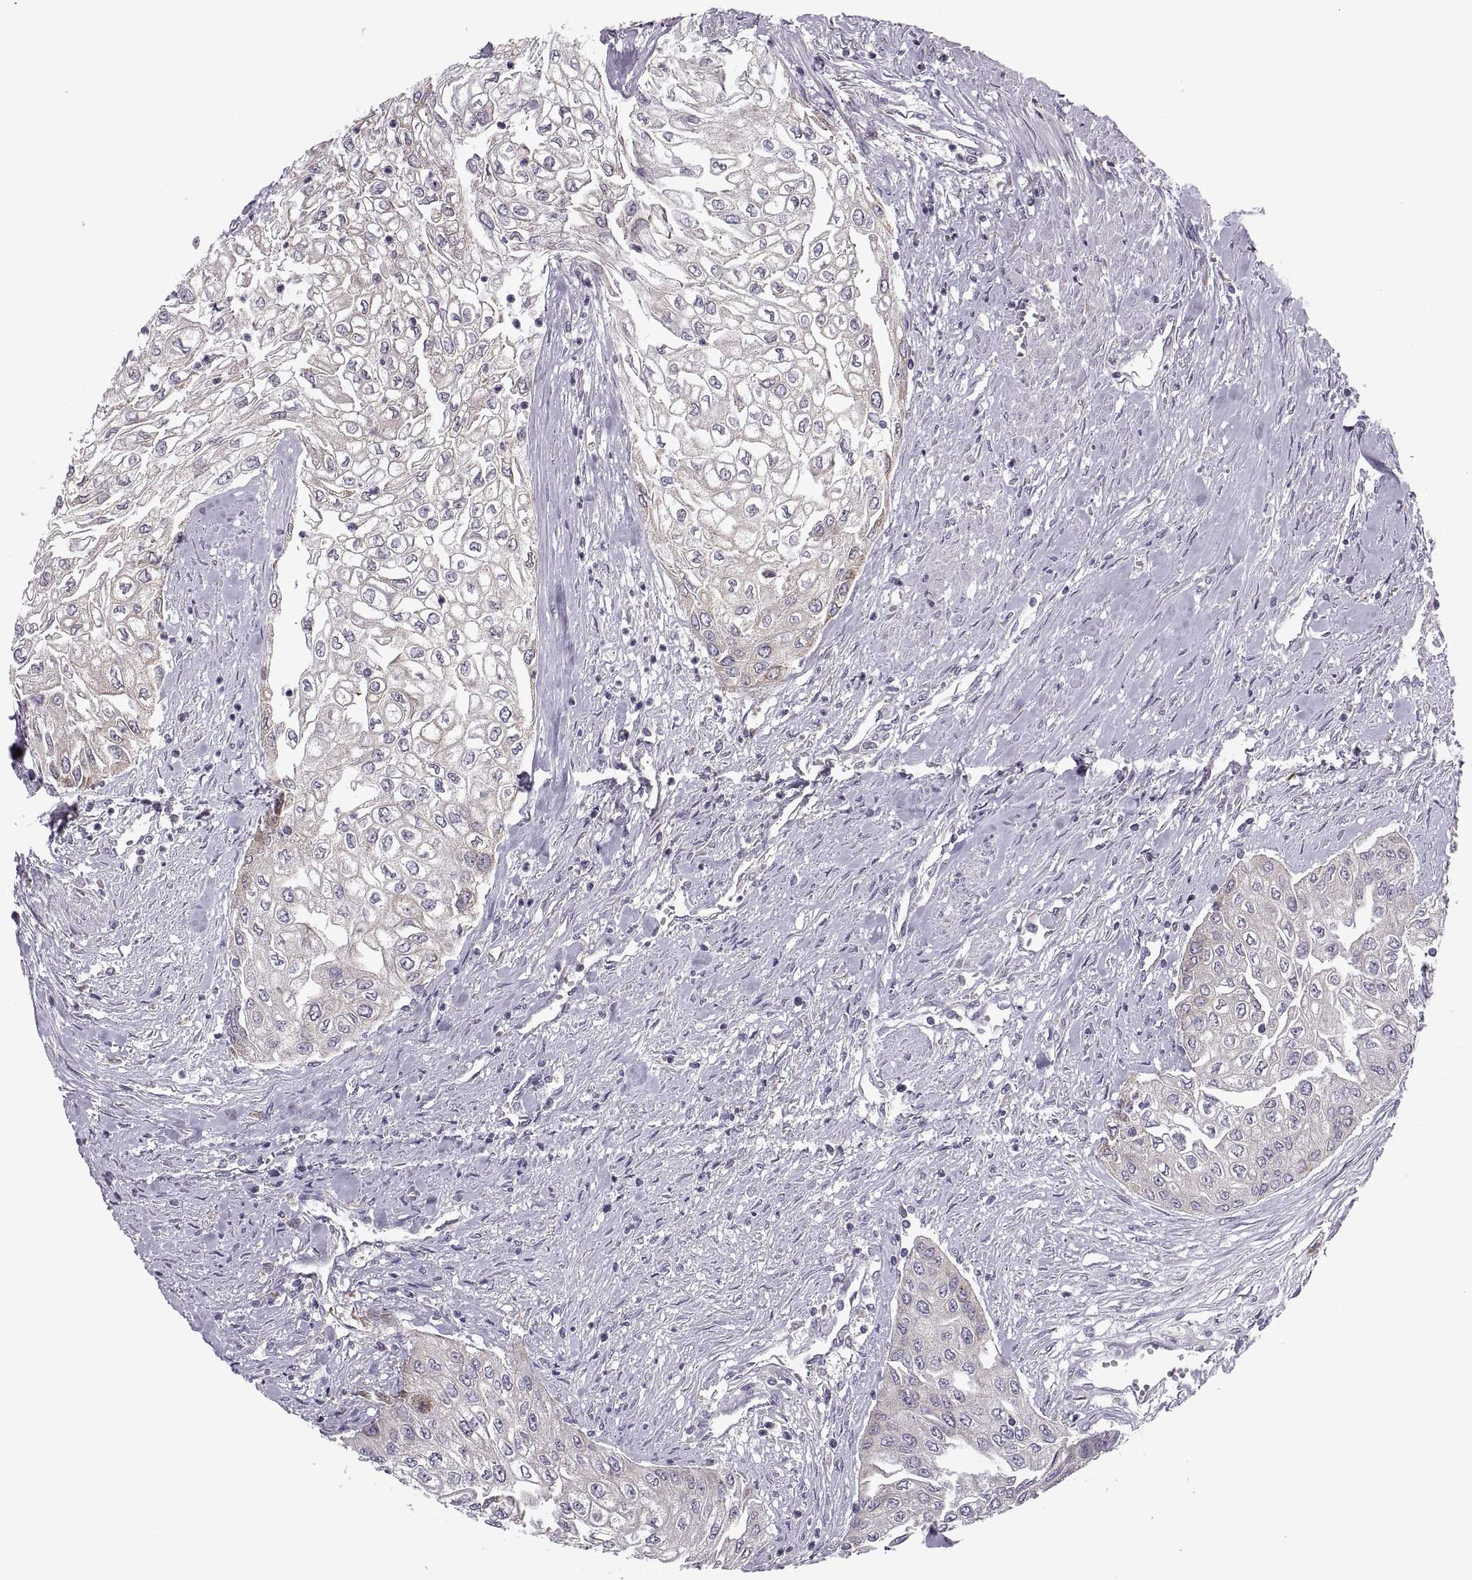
{"staining": {"intensity": "negative", "quantity": "none", "location": "none"}, "tissue": "urothelial cancer", "cell_type": "Tumor cells", "image_type": "cancer", "snomed": [{"axis": "morphology", "description": "Urothelial carcinoma, High grade"}, {"axis": "topography", "description": "Urinary bladder"}], "caption": "The image displays no staining of tumor cells in urothelial cancer. (DAB (3,3'-diaminobenzidine) IHC visualized using brightfield microscopy, high magnification).", "gene": "LETM2", "patient": {"sex": "male", "age": 62}}